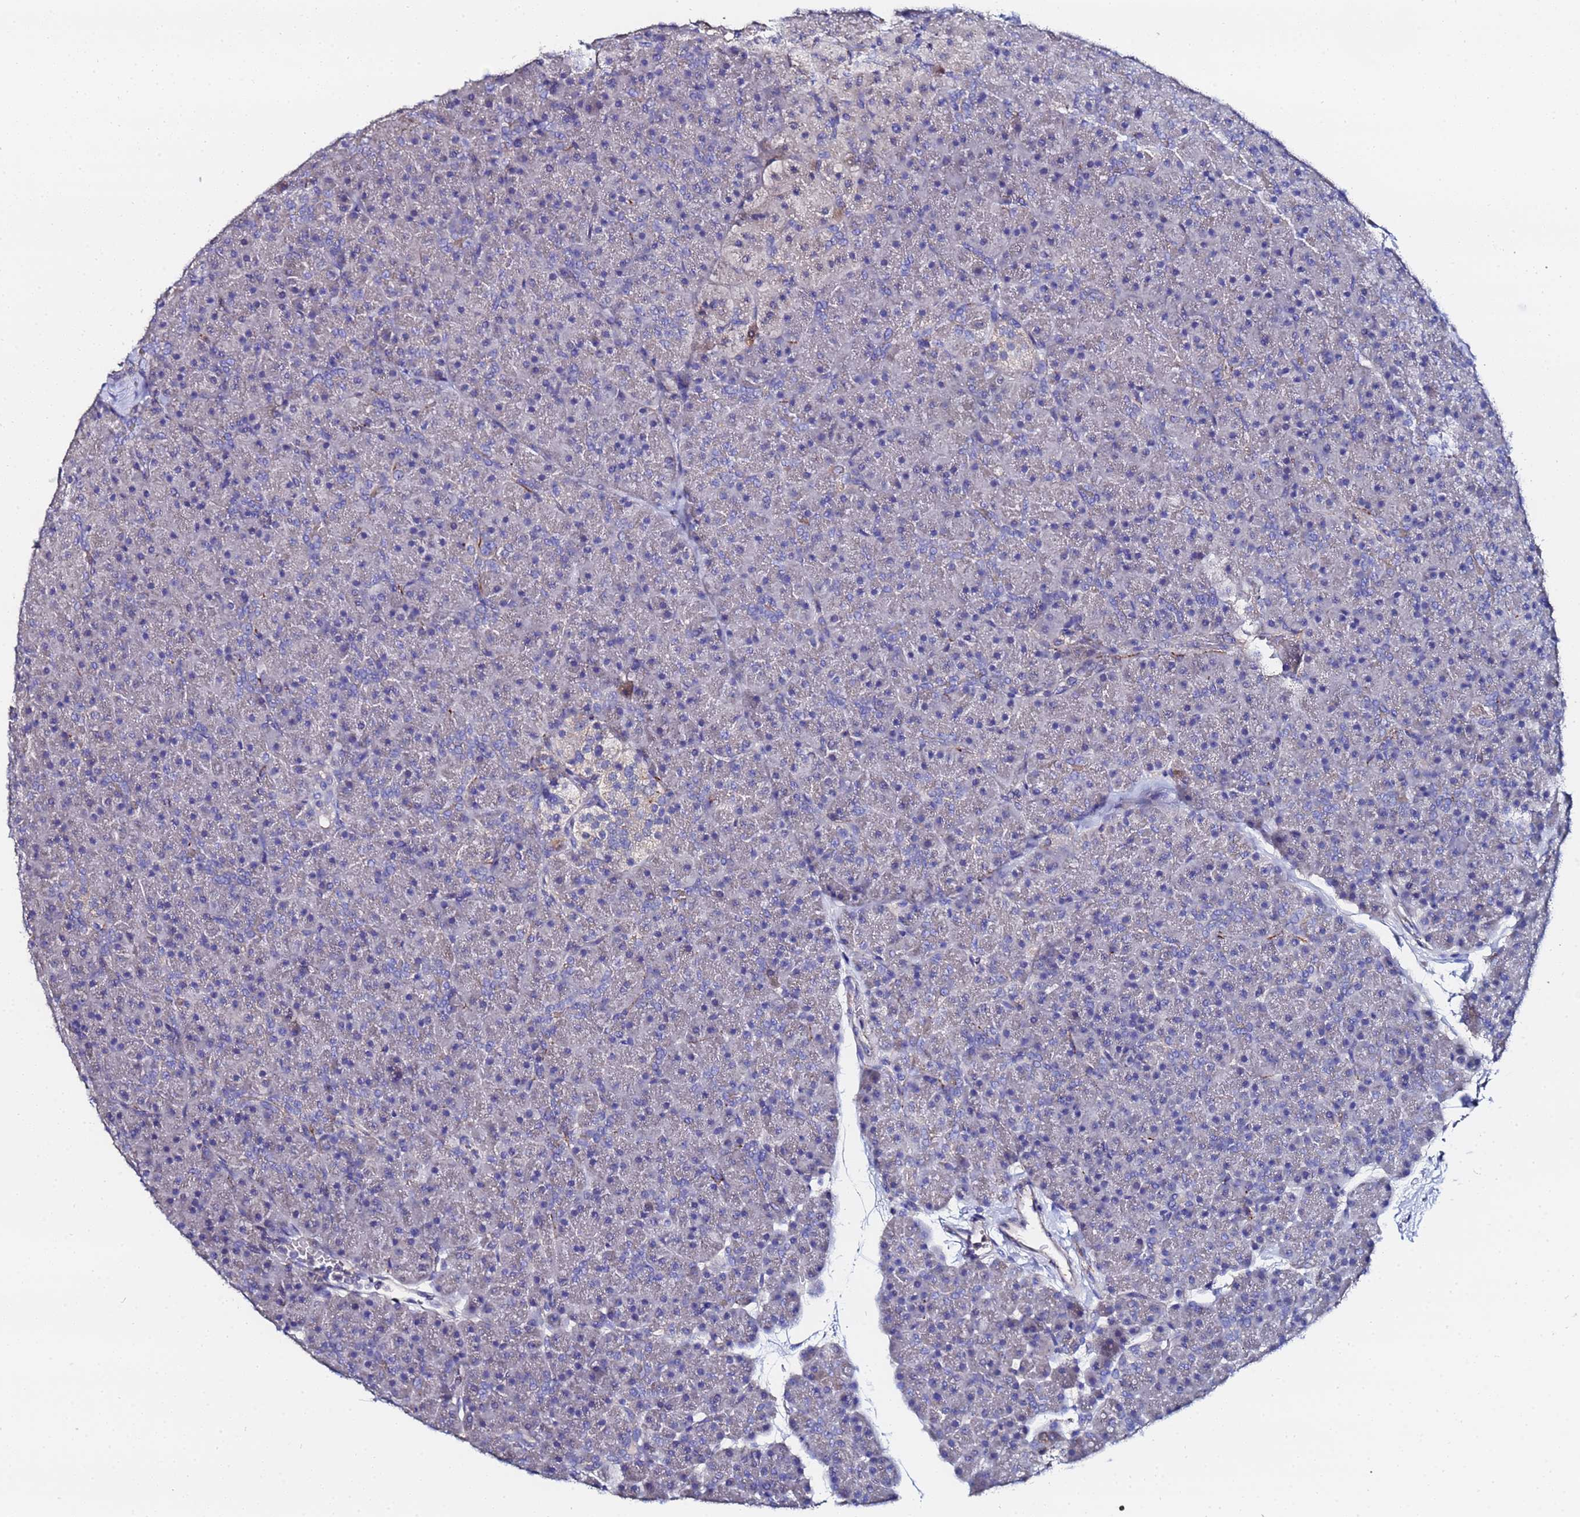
{"staining": {"intensity": "weak", "quantity": "25%-75%", "location": "cytoplasmic/membranous"}, "tissue": "pancreas", "cell_type": "Exocrine glandular cells", "image_type": "normal", "snomed": [{"axis": "morphology", "description": "Normal tissue, NOS"}, {"axis": "topography", "description": "Pancreas"}], "caption": "A low amount of weak cytoplasmic/membranous expression is appreciated in about 25%-75% of exocrine glandular cells in benign pancreas.", "gene": "TCP10L", "patient": {"sex": "male", "age": 36}}